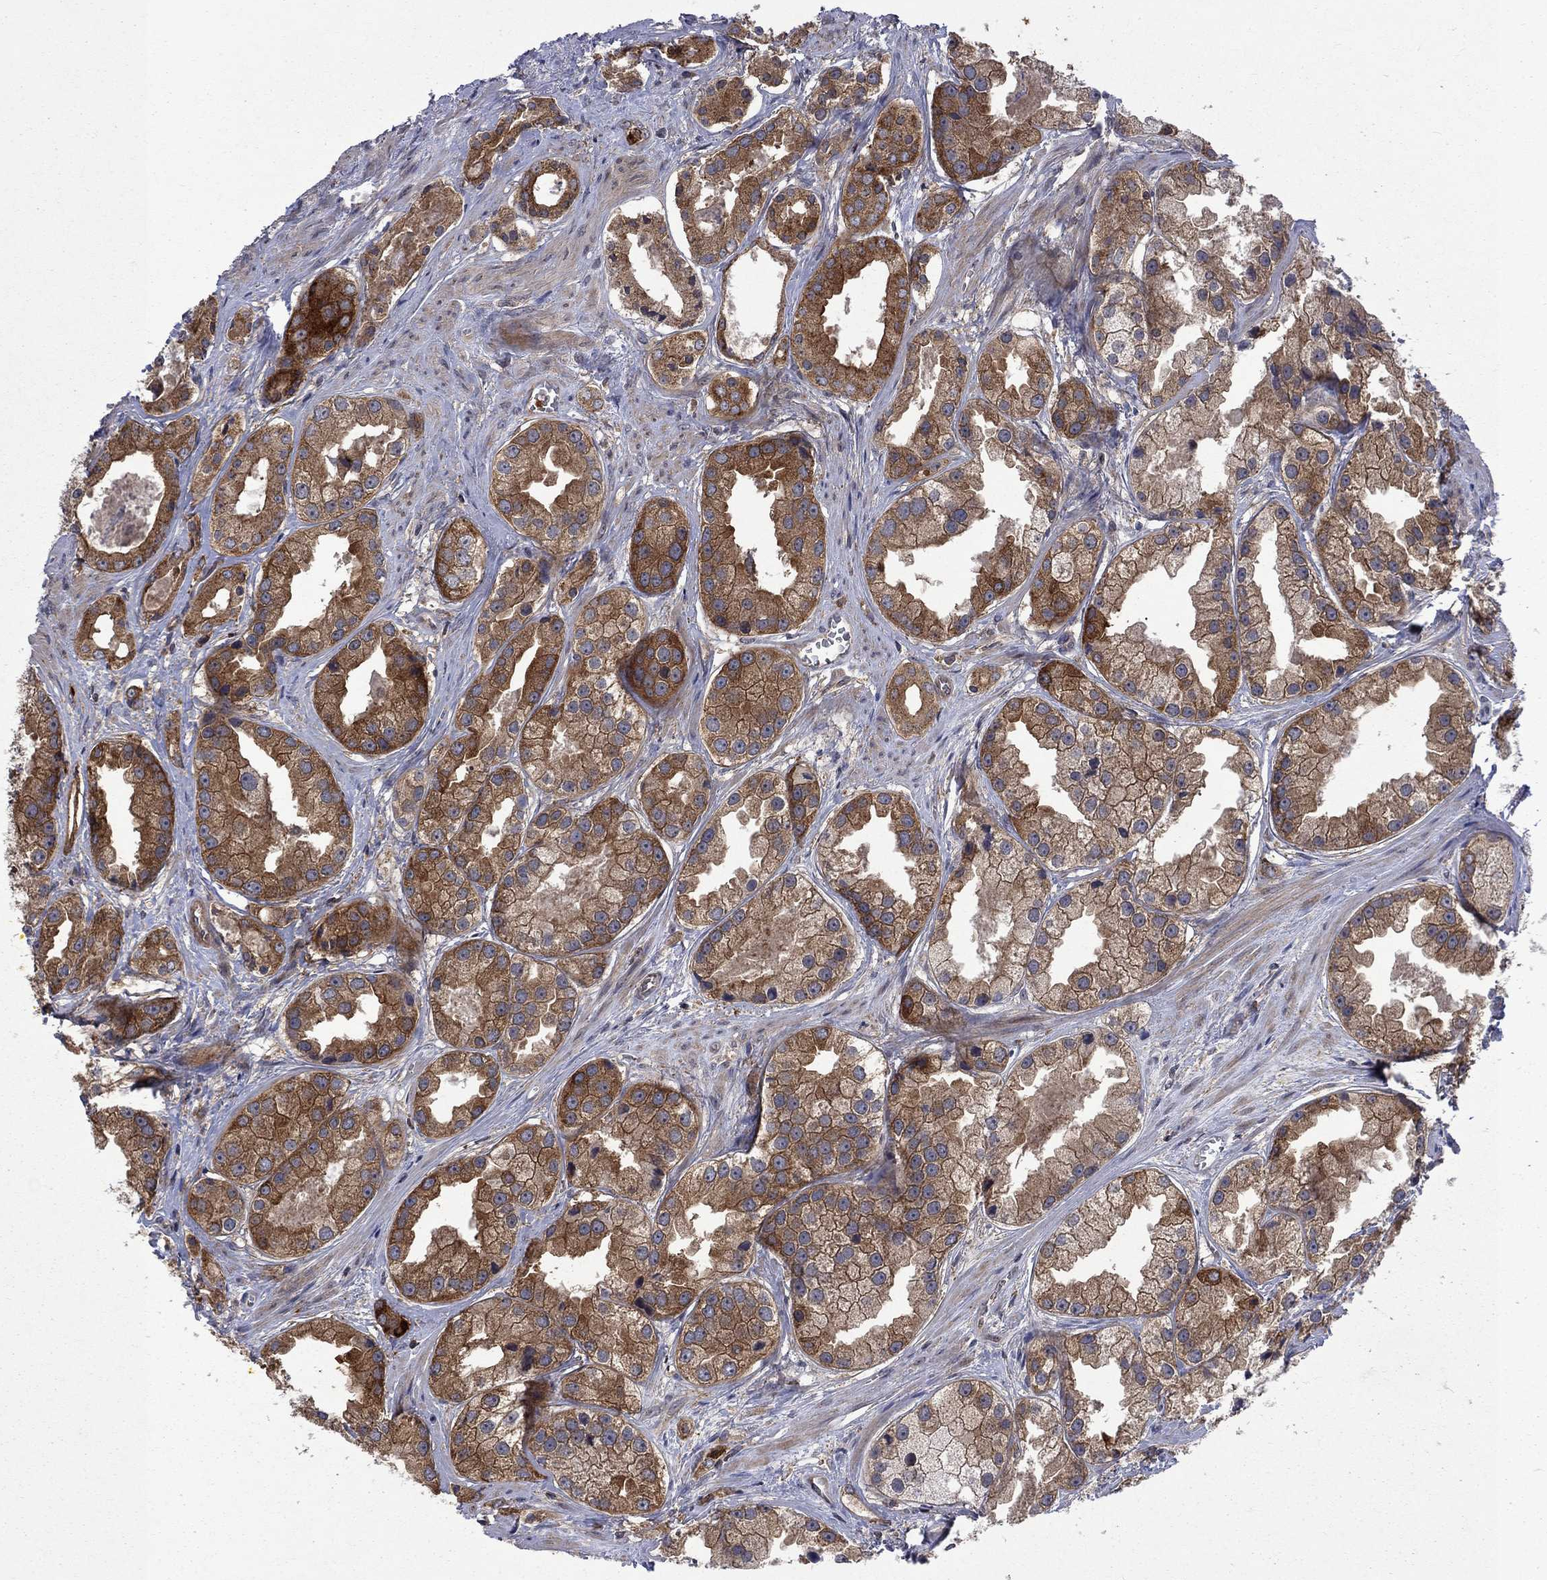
{"staining": {"intensity": "moderate", "quantity": ">75%", "location": "cytoplasmic/membranous"}, "tissue": "prostate cancer", "cell_type": "Tumor cells", "image_type": "cancer", "snomed": [{"axis": "morphology", "description": "Adenocarcinoma, NOS"}, {"axis": "topography", "description": "Prostate"}], "caption": "Prostate cancer (adenocarcinoma) stained with a protein marker demonstrates moderate staining in tumor cells.", "gene": "TMEM33", "patient": {"sex": "male", "age": 61}}